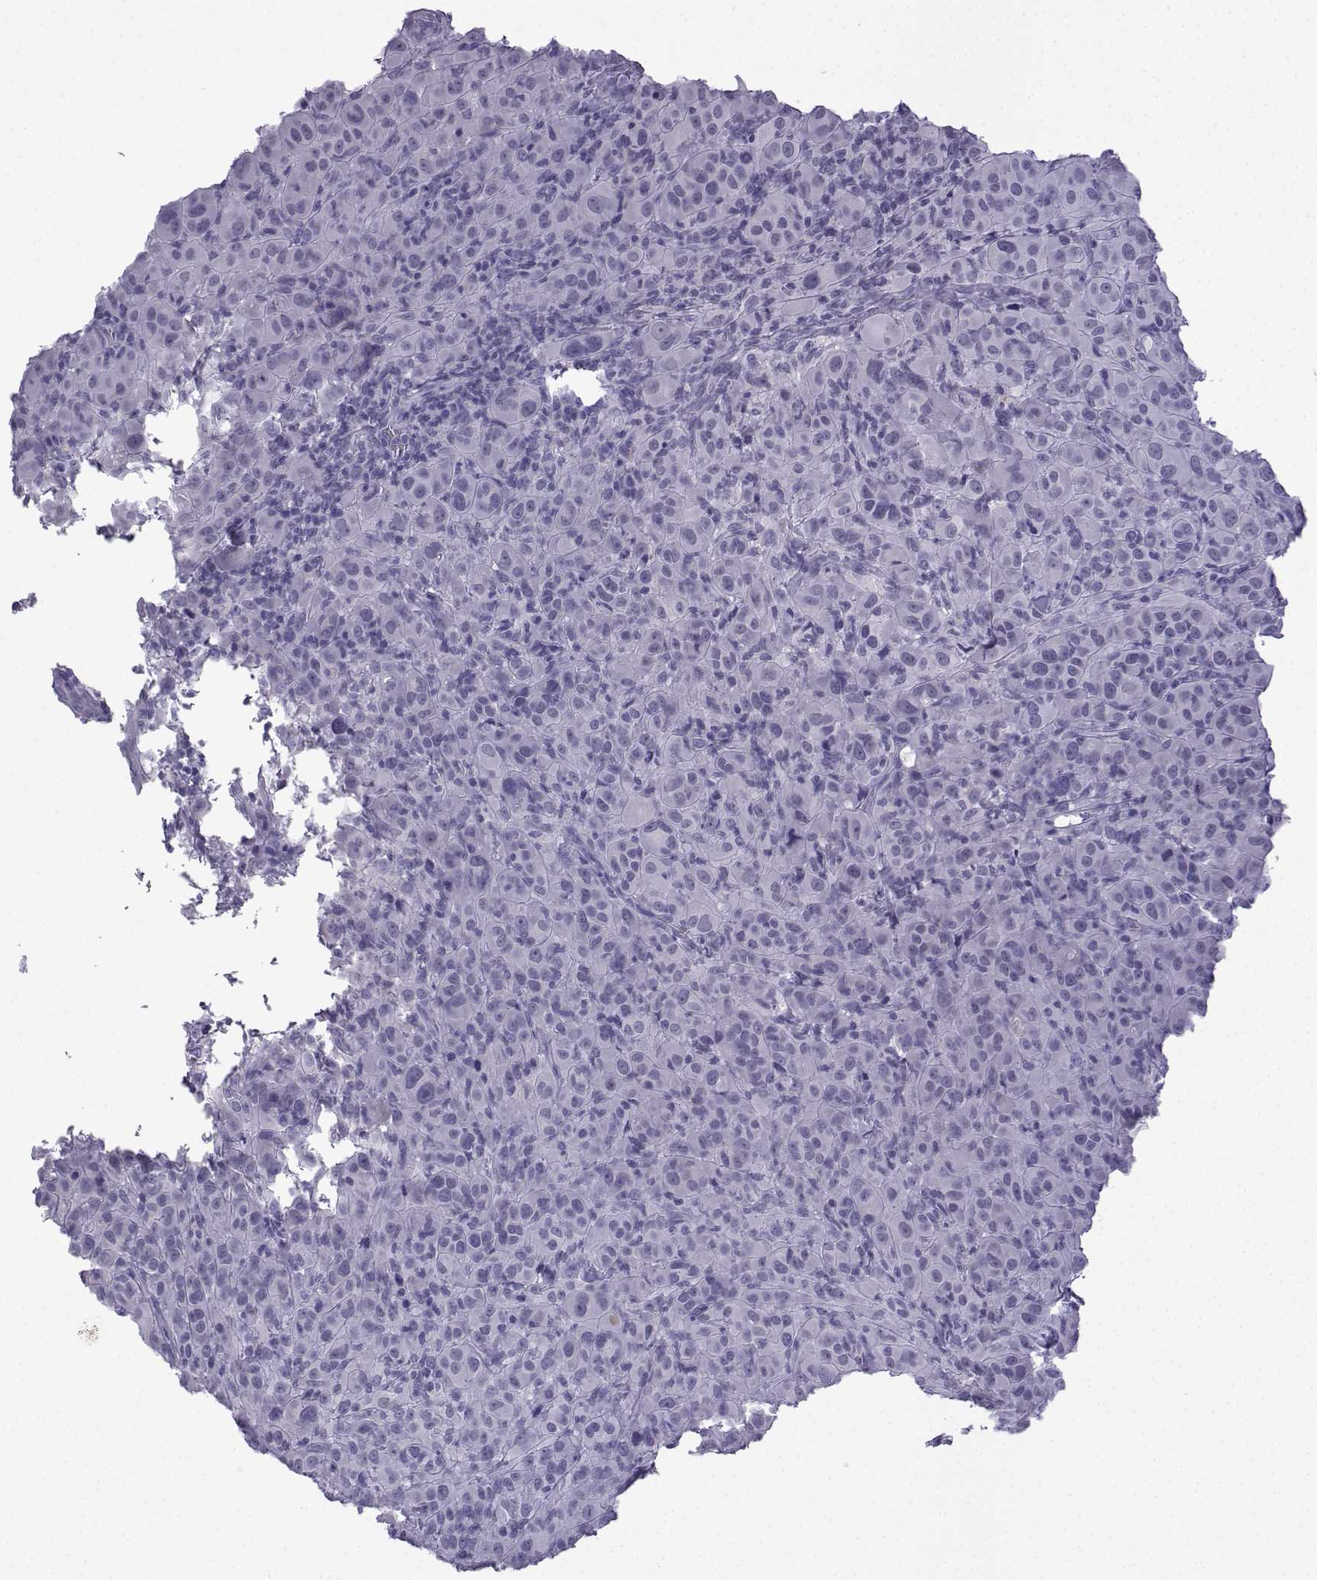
{"staining": {"intensity": "negative", "quantity": "none", "location": "none"}, "tissue": "melanoma", "cell_type": "Tumor cells", "image_type": "cancer", "snomed": [{"axis": "morphology", "description": "Malignant melanoma, NOS"}, {"axis": "topography", "description": "Skin"}], "caption": "The immunohistochemistry photomicrograph has no significant staining in tumor cells of melanoma tissue.", "gene": "MRGBP", "patient": {"sex": "female", "age": 87}}